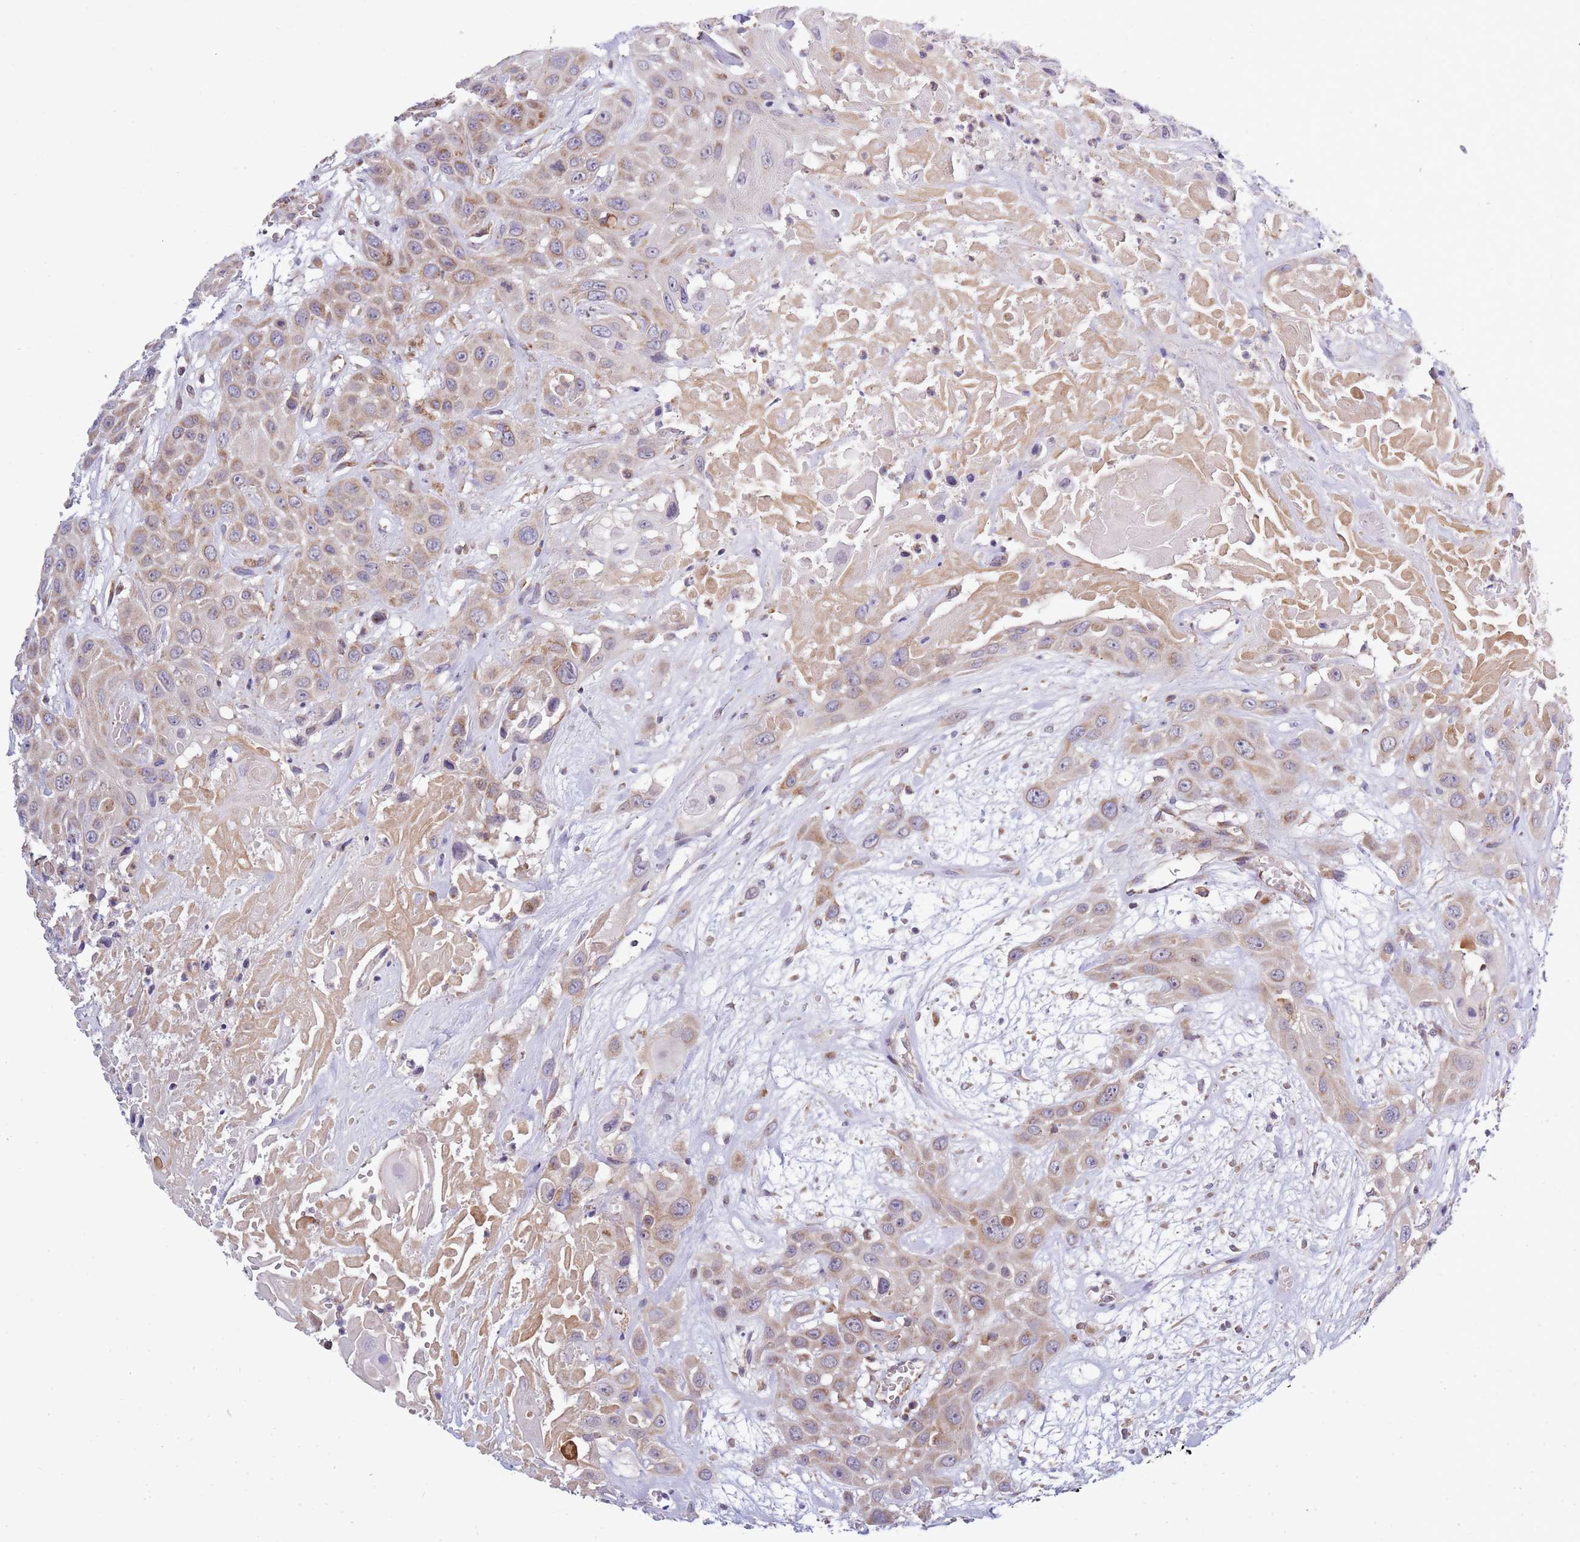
{"staining": {"intensity": "weak", "quantity": ">75%", "location": "cytoplasmic/membranous"}, "tissue": "head and neck cancer", "cell_type": "Tumor cells", "image_type": "cancer", "snomed": [{"axis": "morphology", "description": "Squamous cell carcinoma, NOS"}, {"axis": "topography", "description": "Head-Neck"}], "caption": "Squamous cell carcinoma (head and neck) stained for a protein exhibits weak cytoplasmic/membranous positivity in tumor cells.", "gene": "IRS4", "patient": {"sex": "male", "age": 81}}